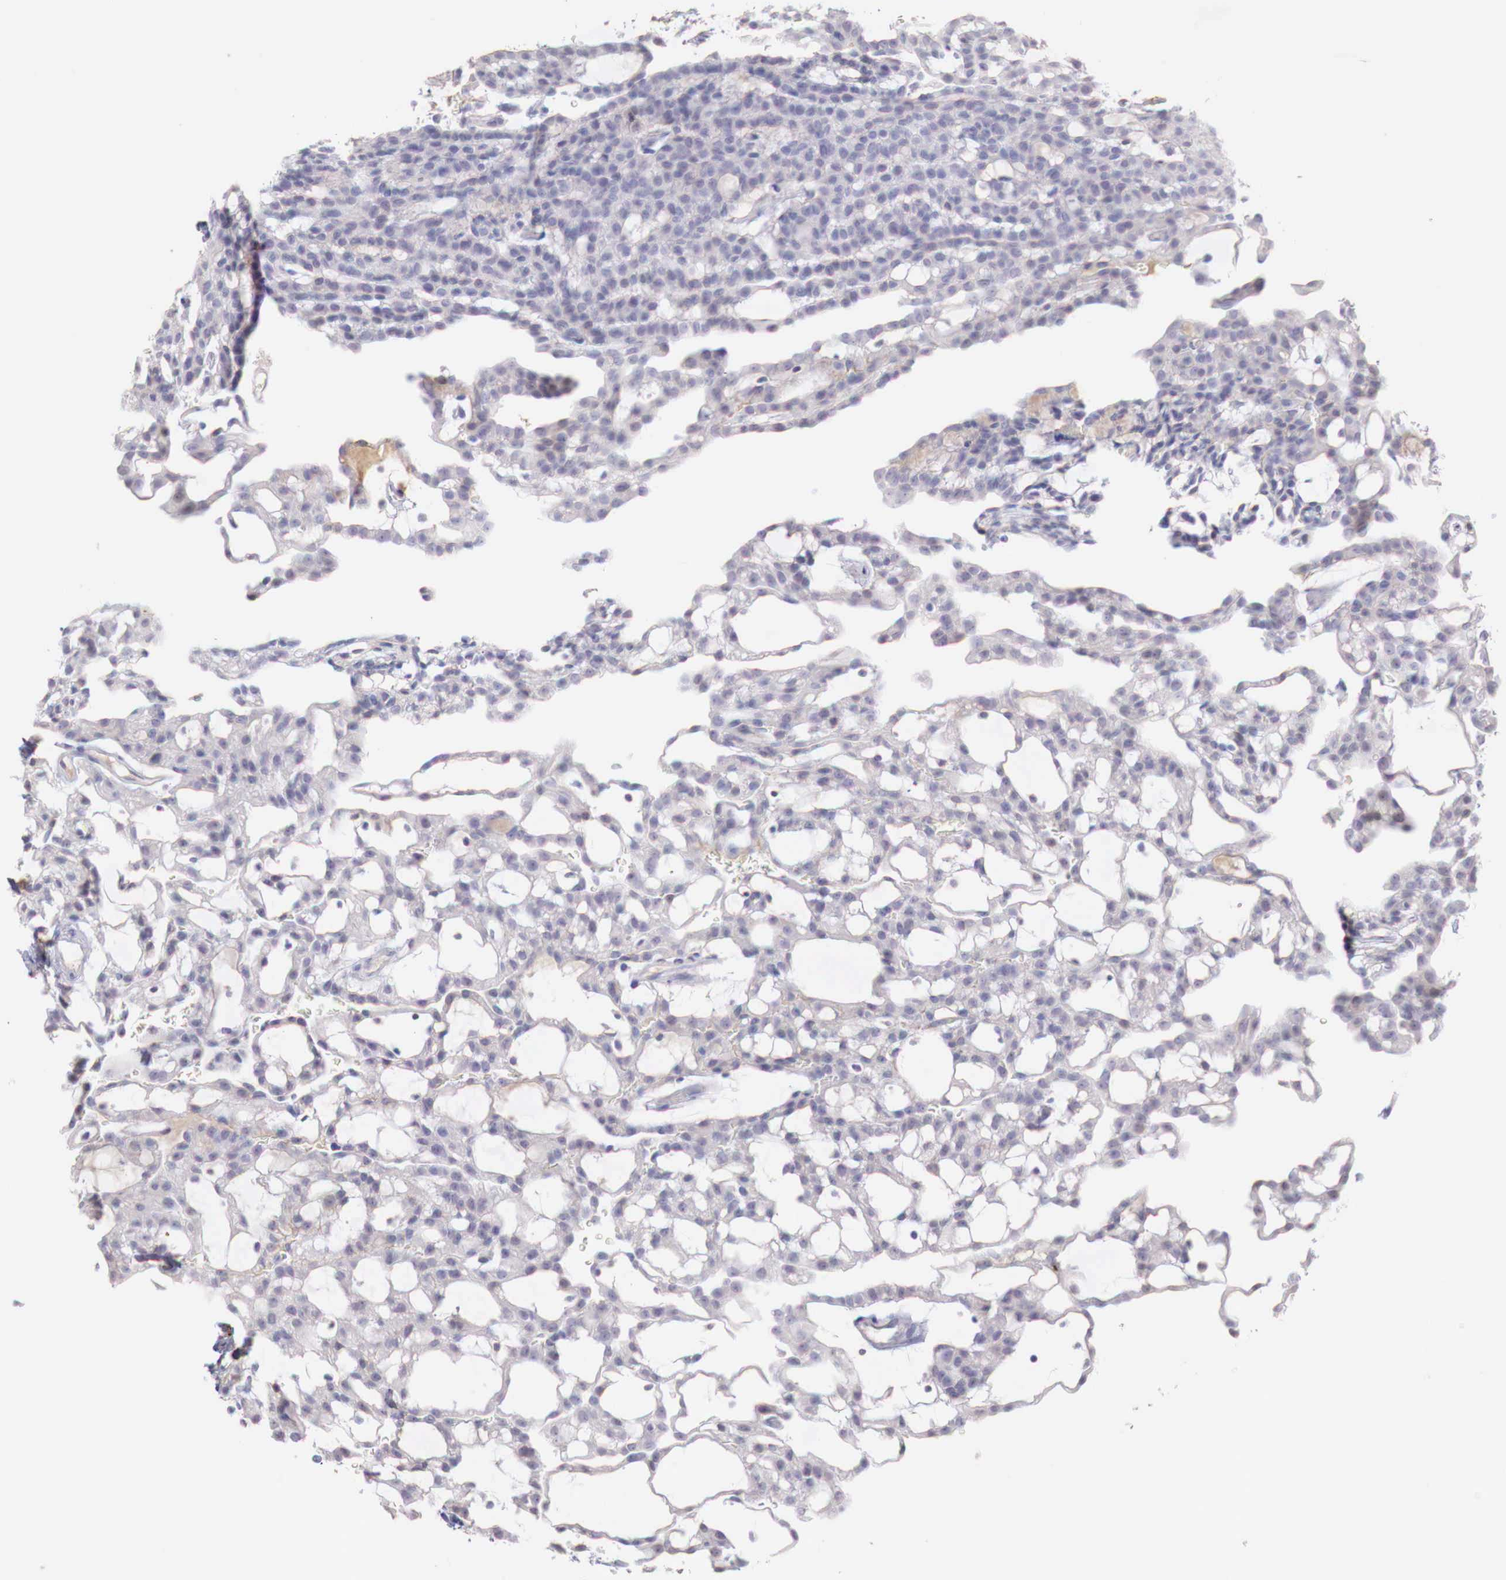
{"staining": {"intensity": "weak", "quantity": "<25%", "location": "cytoplasmic/membranous"}, "tissue": "renal cancer", "cell_type": "Tumor cells", "image_type": "cancer", "snomed": [{"axis": "morphology", "description": "Adenocarcinoma, NOS"}, {"axis": "topography", "description": "Kidney"}], "caption": "Immunohistochemistry (IHC) photomicrograph of human adenocarcinoma (renal) stained for a protein (brown), which exhibits no staining in tumor cells.", "gene": "XPNPEP2", "patient": {"sex": "male", "age": 63}}